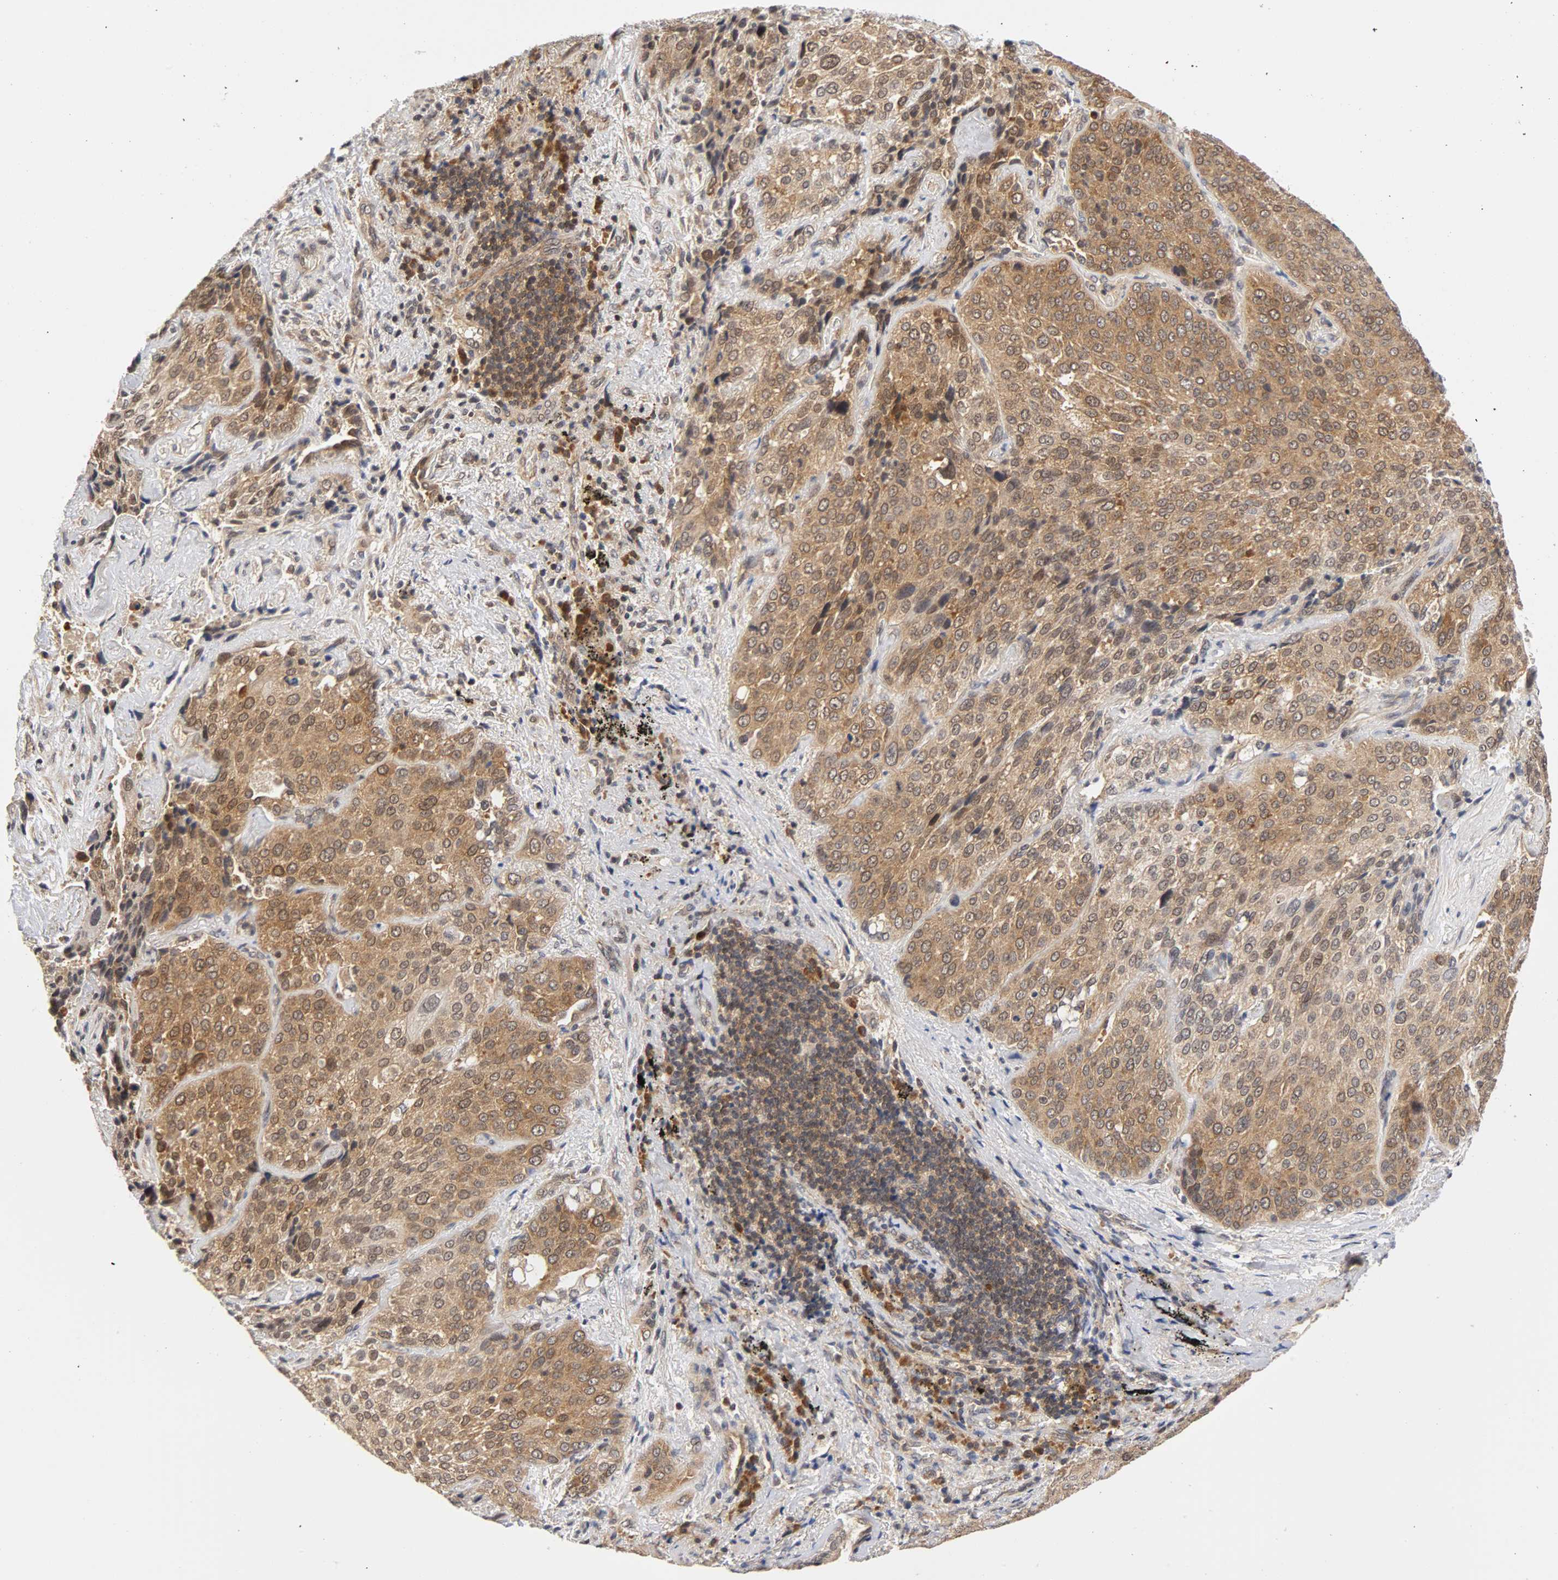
{"staining": {"intensity": "strong", "quantity": ">75%", "location": "cytoplasmic/membranous,nuclear"}, "tissue": "lung cancer", "cell_type": "Tumor cells", "image_type": "cancer", "snomed": [{"axis": "morphology", "description": "Squamous cell carcinoma, NOS"}, {"axis": "topography", "description": "Lung"}], "caption": "Immunohistochemical staining of human lung squamous cell carcinoma exhibits high levels of strong cytoplasmic/membranous and nuclear expression in about >75% of tumor cells.", "gene": "UBE2M", "patient": {"sex": "male", "age": 54}}